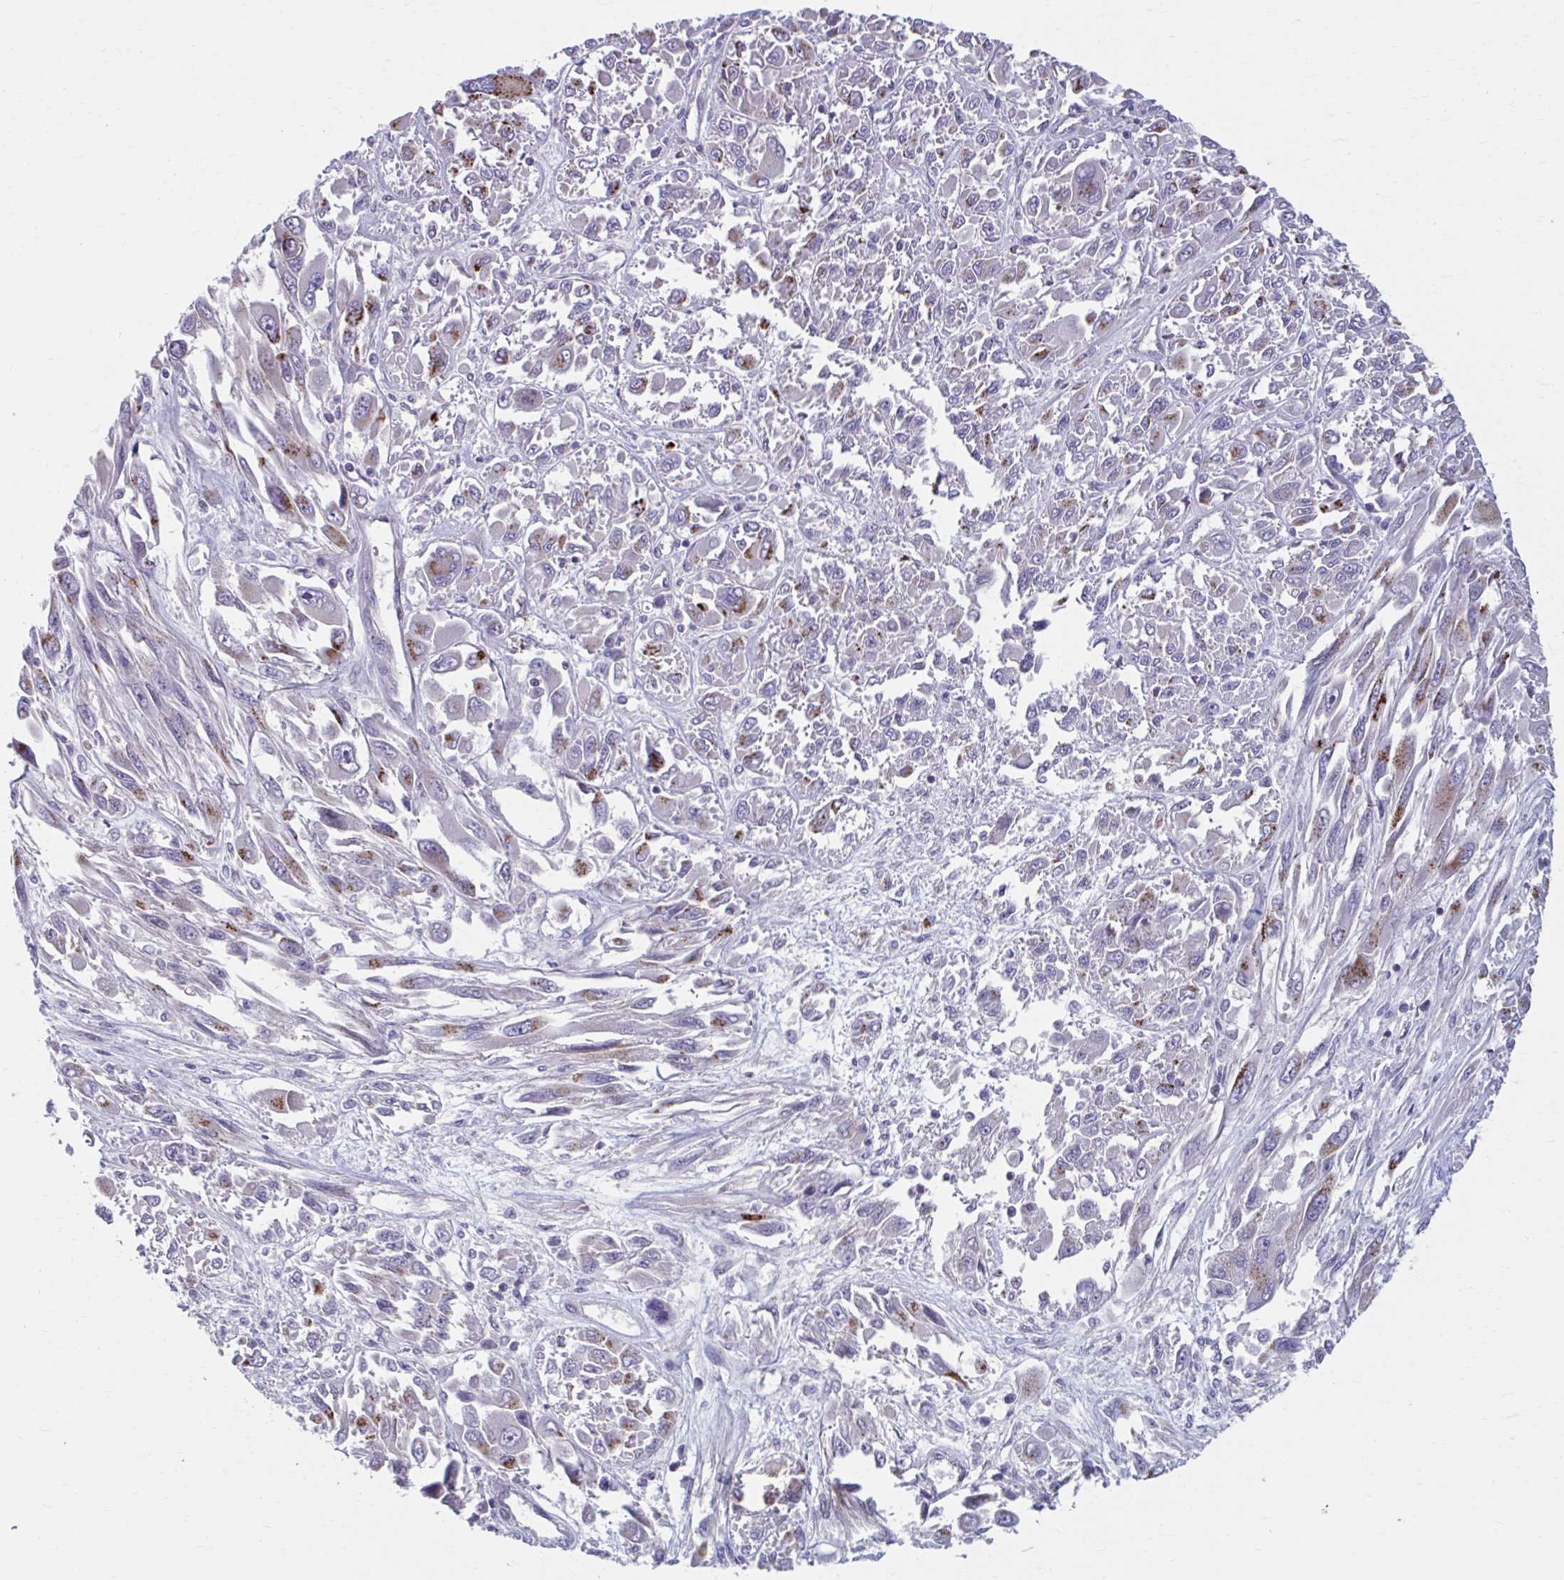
{"staining": {"intensity": "moderate", "quantity": "25%-75%", "location": "cytoplasmic/membranous"}, "tissue": "melanoma", "cell_type": "Tumor cells", "image_type": "cancer", "snomed": [{"axis": "morphology", "description": "Malignant melanoma, NOS"}, {"axis": "topography", "description": "Skin"}], "caption": "A medium amount of moderate cytoplasmic/membranous positivity is identified in about 25%-75% of tumor cells in melanoma tissue.", "gene": "CHST3", "patient": {"sex": "female", "age": 91}}